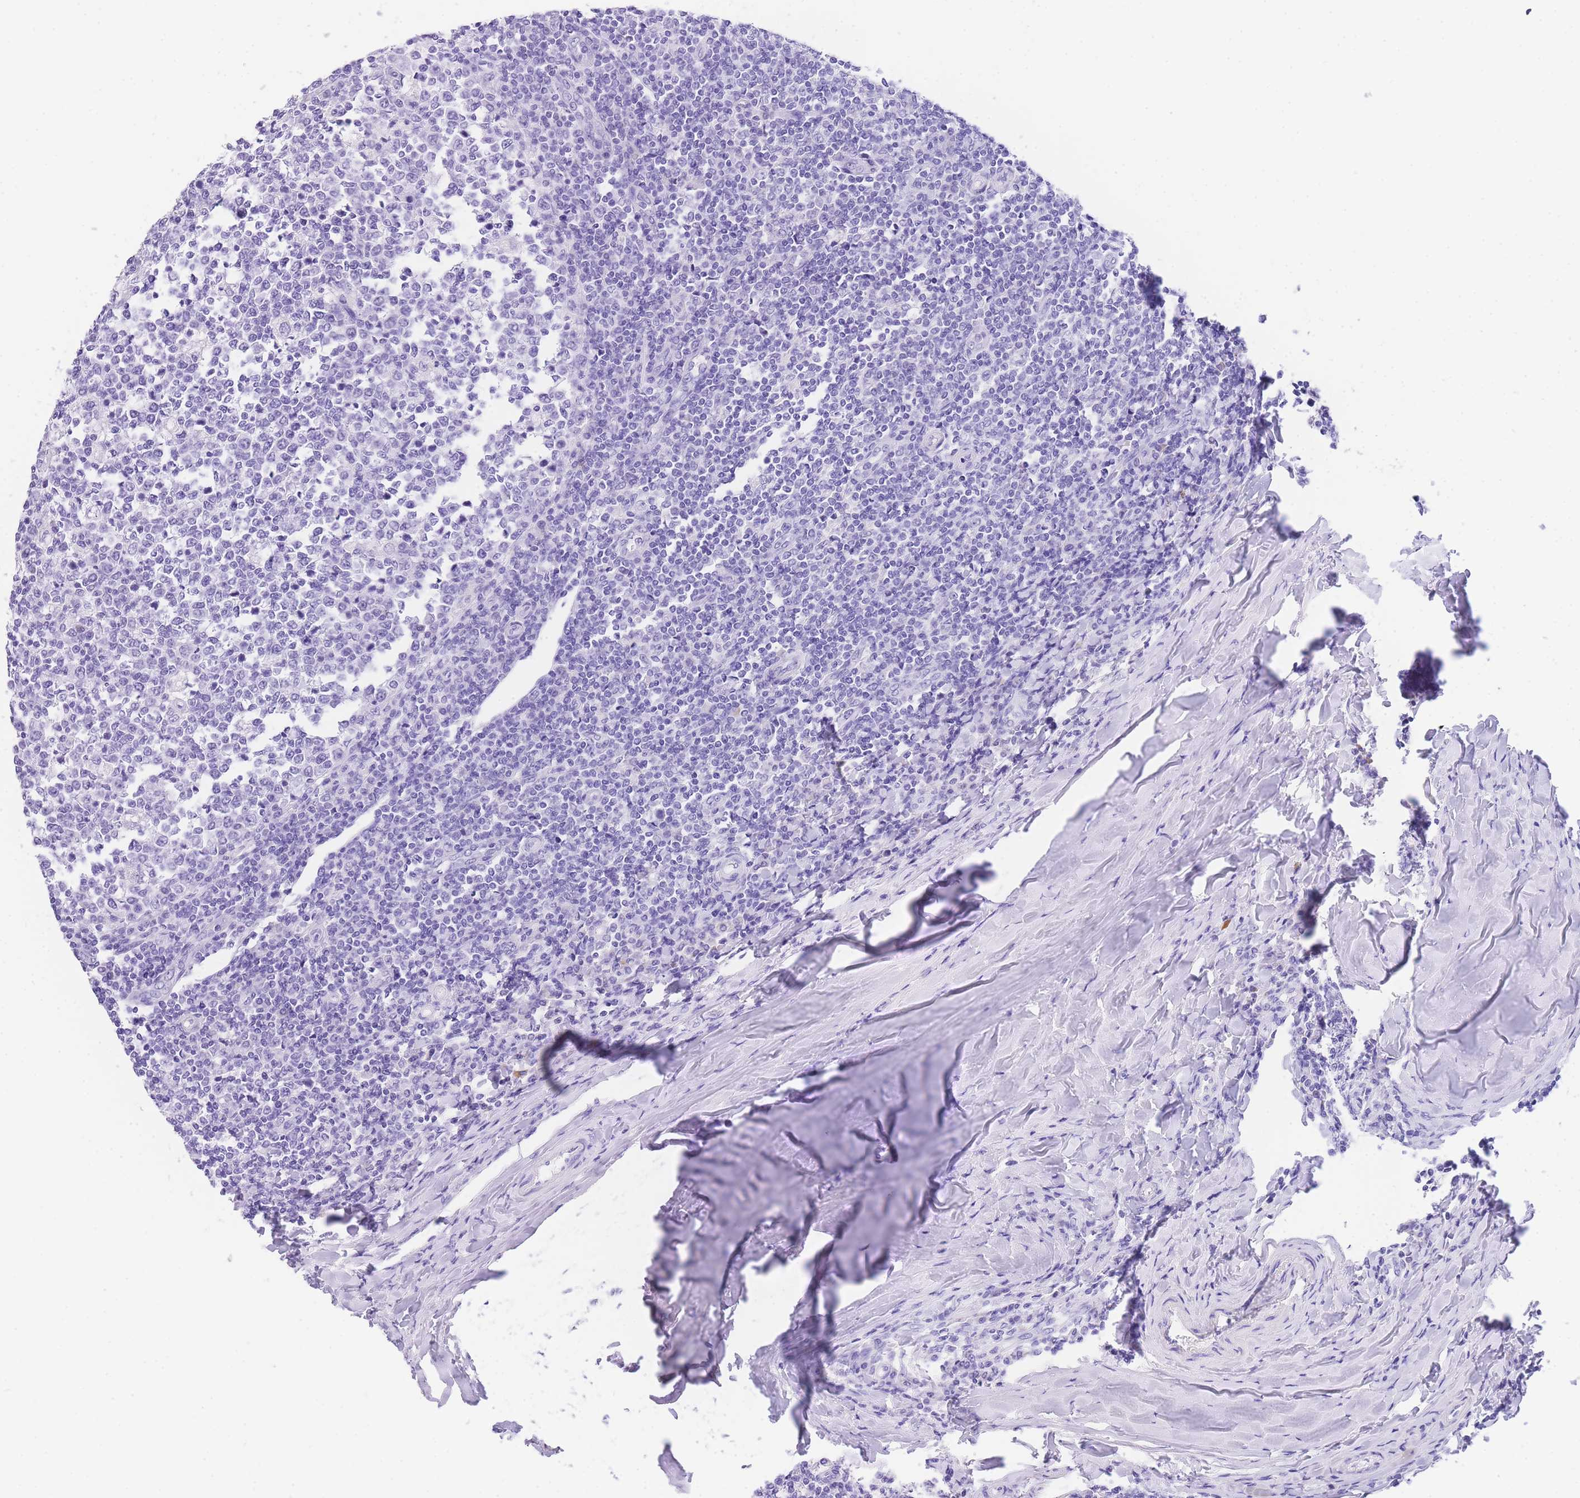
{"staining": {"intensity": "negative", "quantity": "none", "location": "none"}, "tissue": "tonsil", "cell_type": "Germinal center cells", "image_type": "normal", "snomed": [{"axis": "morphology", "description": "Normal tissue, NOS"}, {"axis": "topography", "description": "Tonsil"}], "caption": "Immunohistochemistry (IHC) of unremarkable tonsil reveals no positivity in germinal center cells.", "gene": "NKD2", "patient": {"sex": "female", "age": 19}}